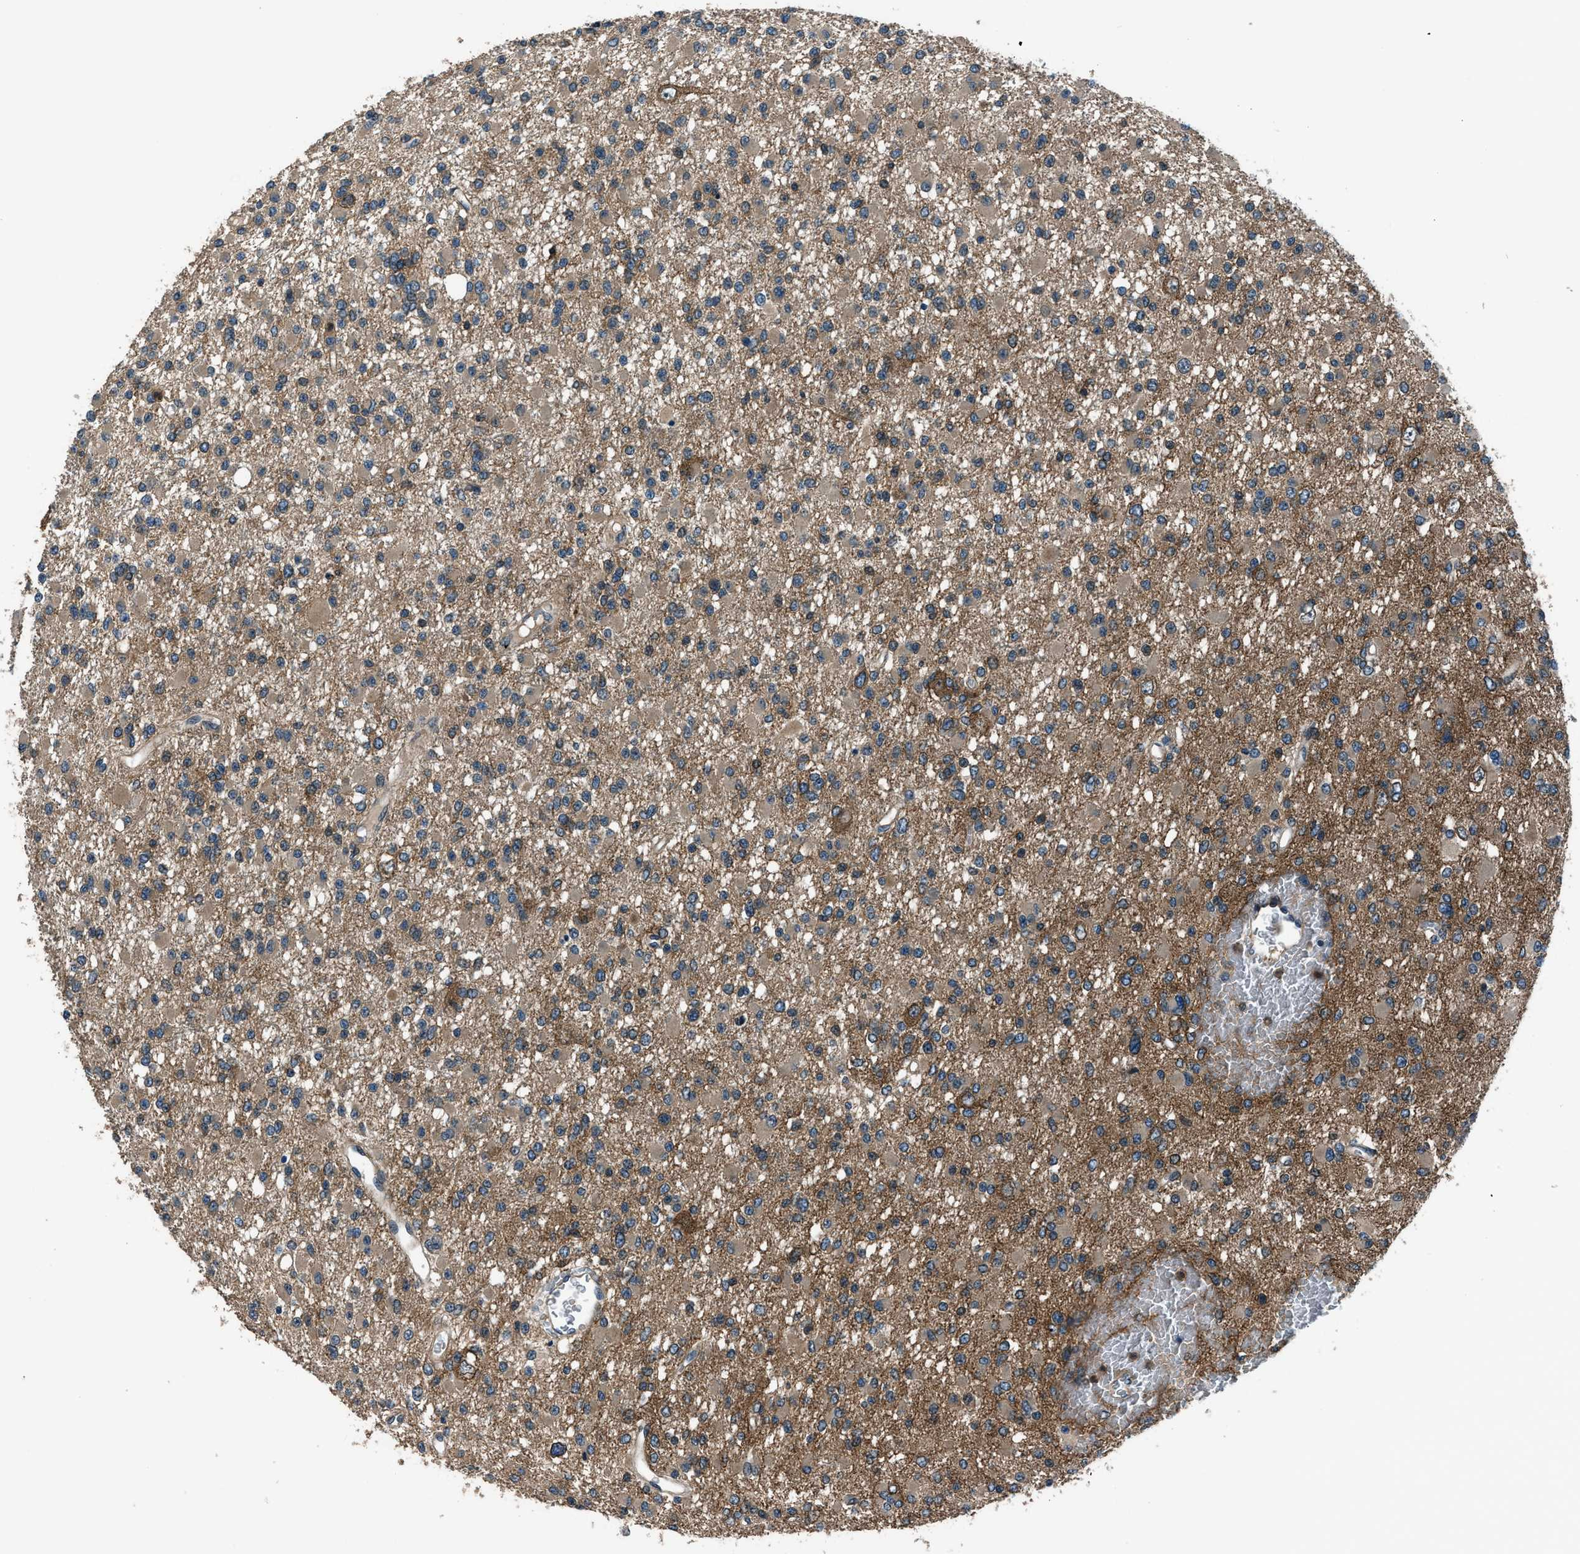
{"staining": {"intensity": "moderate", "quantity": "25%-75%", "location": "cytoplasmic/membranous"}, "tissue": "glioma", "cell_type": "Tumor cells", "image_type": "cancer", "snomed": [{"axis": "morphology", "description": "Glioma, malignant, Low grade"}, {"axis": "topography", "description": "Brain"}], "caption": "DAB immunohistochemical staining of human low-grade glioma (malignant) exhibits moderate cytoplasmic/membranous protein expression in approximately 25%-75% of tumor cells.", "gene": "ARHGEF11", "patient": {"sex": "female", "age": 22}}